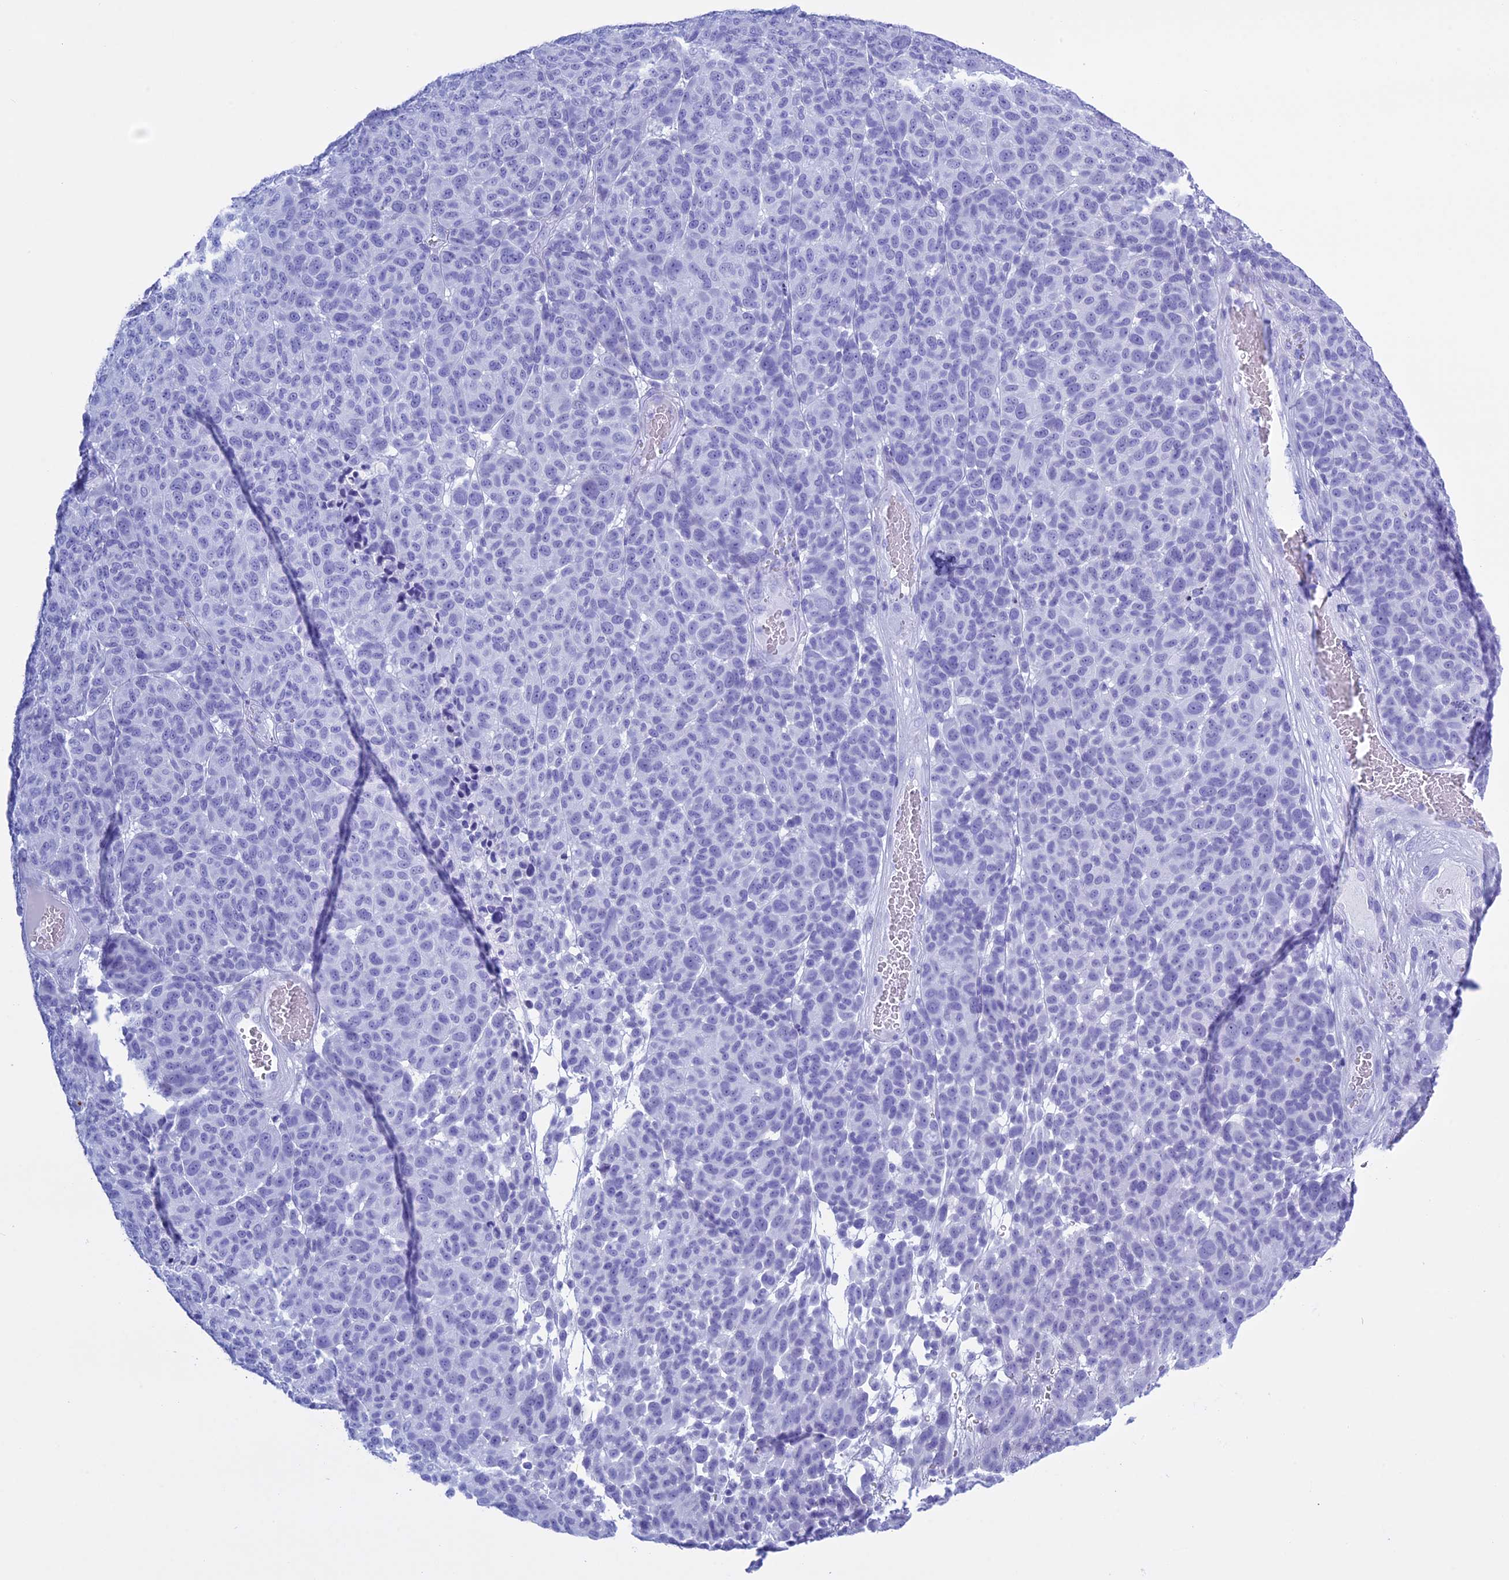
{"staining": {"intensity": "negative", "quantity": "none", "location": "none"}, "tissue": "melanoma", "cell_type": "Tumor cells", "image_type": "cancer", "snomed": [{"axis": "morphology", "description": "Malignant melanoma, NOS"}, {"axis": "topography", "description": "Skin"}], "caption": "This is a image of immunohistochemistry (IHC) staining of melanoma, which shows no positivity in tumor cells.", "gene": "KCTD21", "patient": {"sex": "male", "age": 49}}